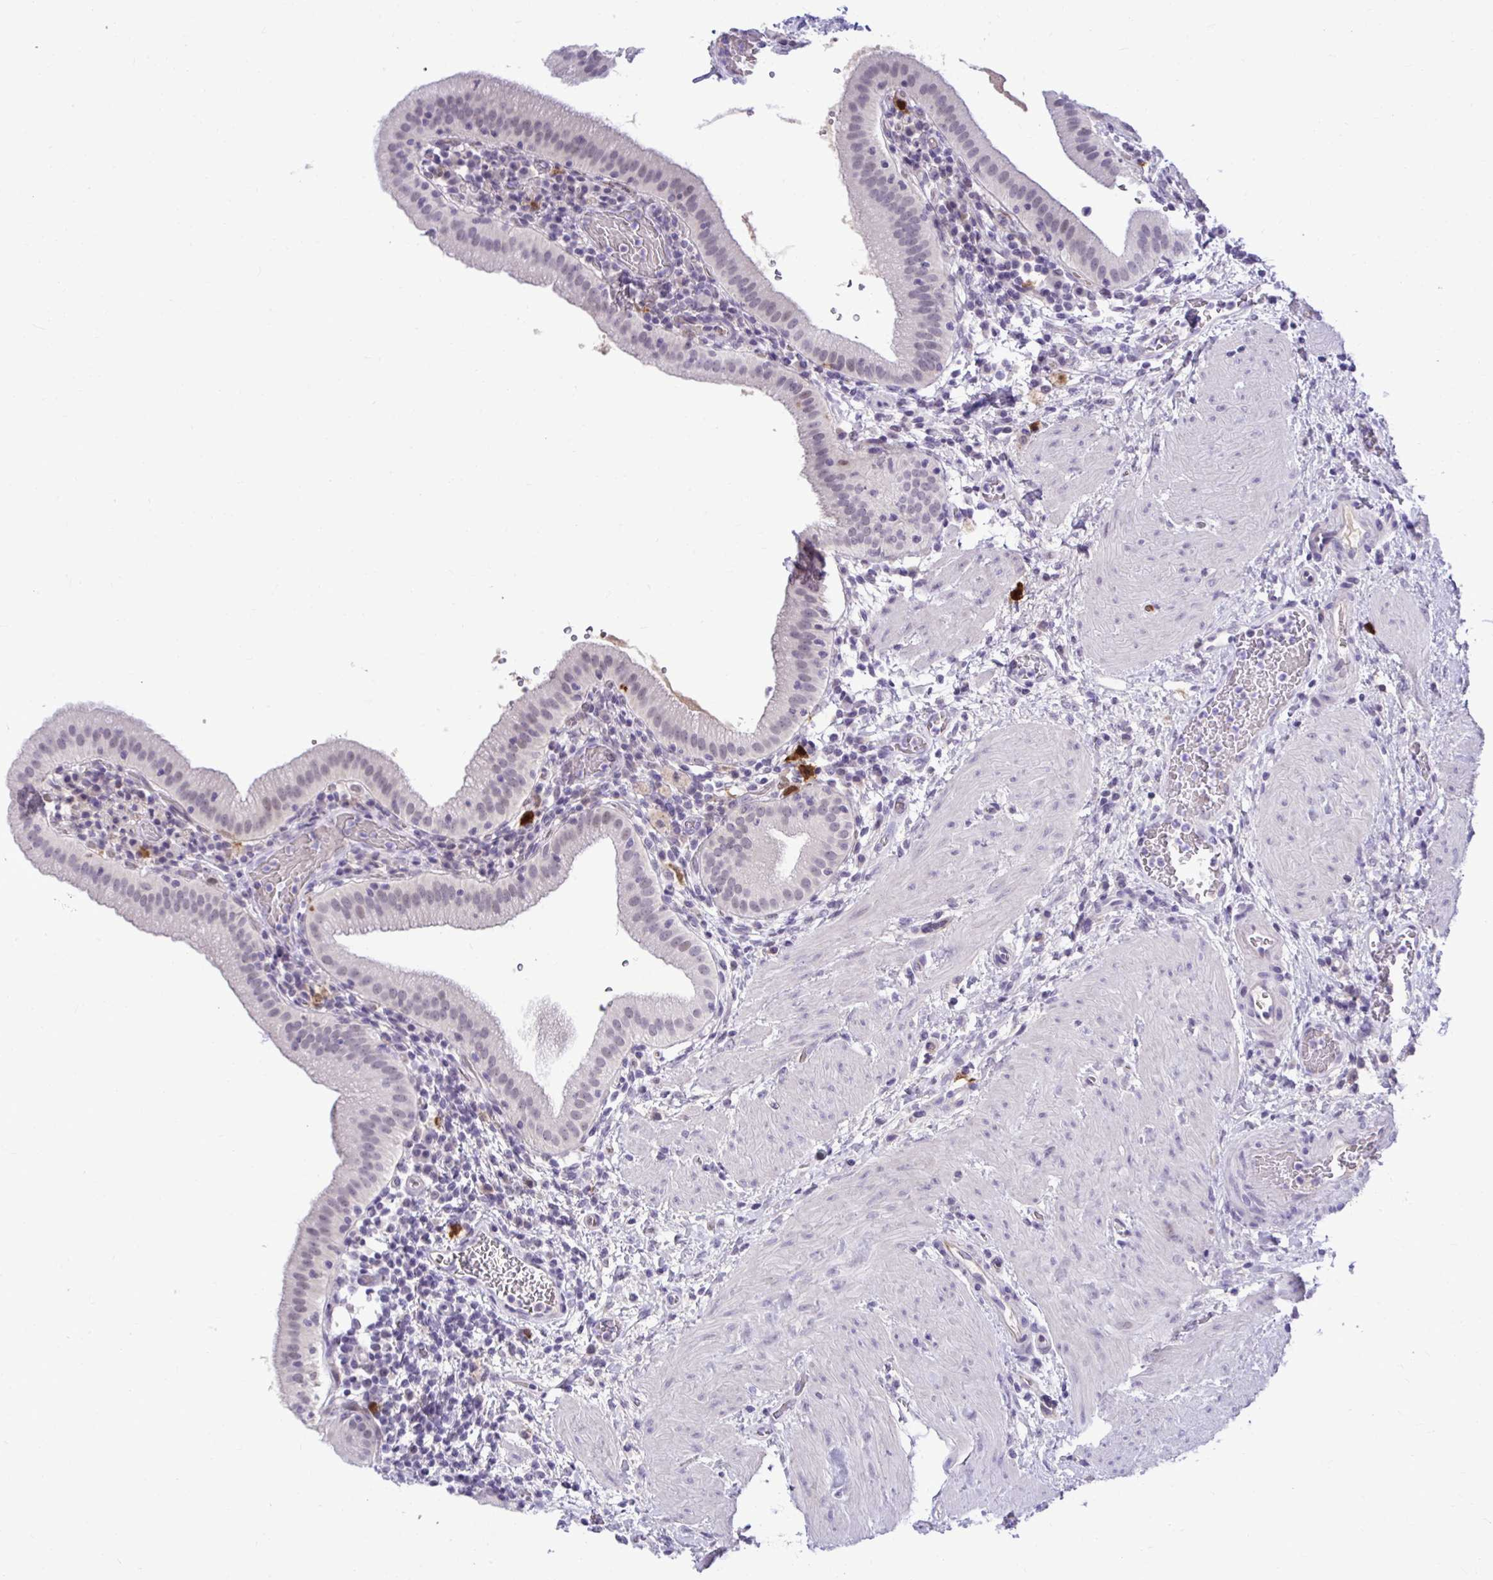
{"staining": {"intensity": "negative", "quantity": "none", "location": "none"}, "tissue": "gallbladder", "cell_type": "Glandular cells", "image_type": "normal", "snomed": [{"axis": "morphology", "description": "Normal tissue, NOS"}, {"axis": "topography", "description": "Gallbladder"}], "caption": "High power microscopy photomicrograph of an IHC photomicrograph of benign gallbladder, revealing no significant expression in glandular cells.", "gene": "CDC20", "patient": {"sex": "male", "age": 26}}